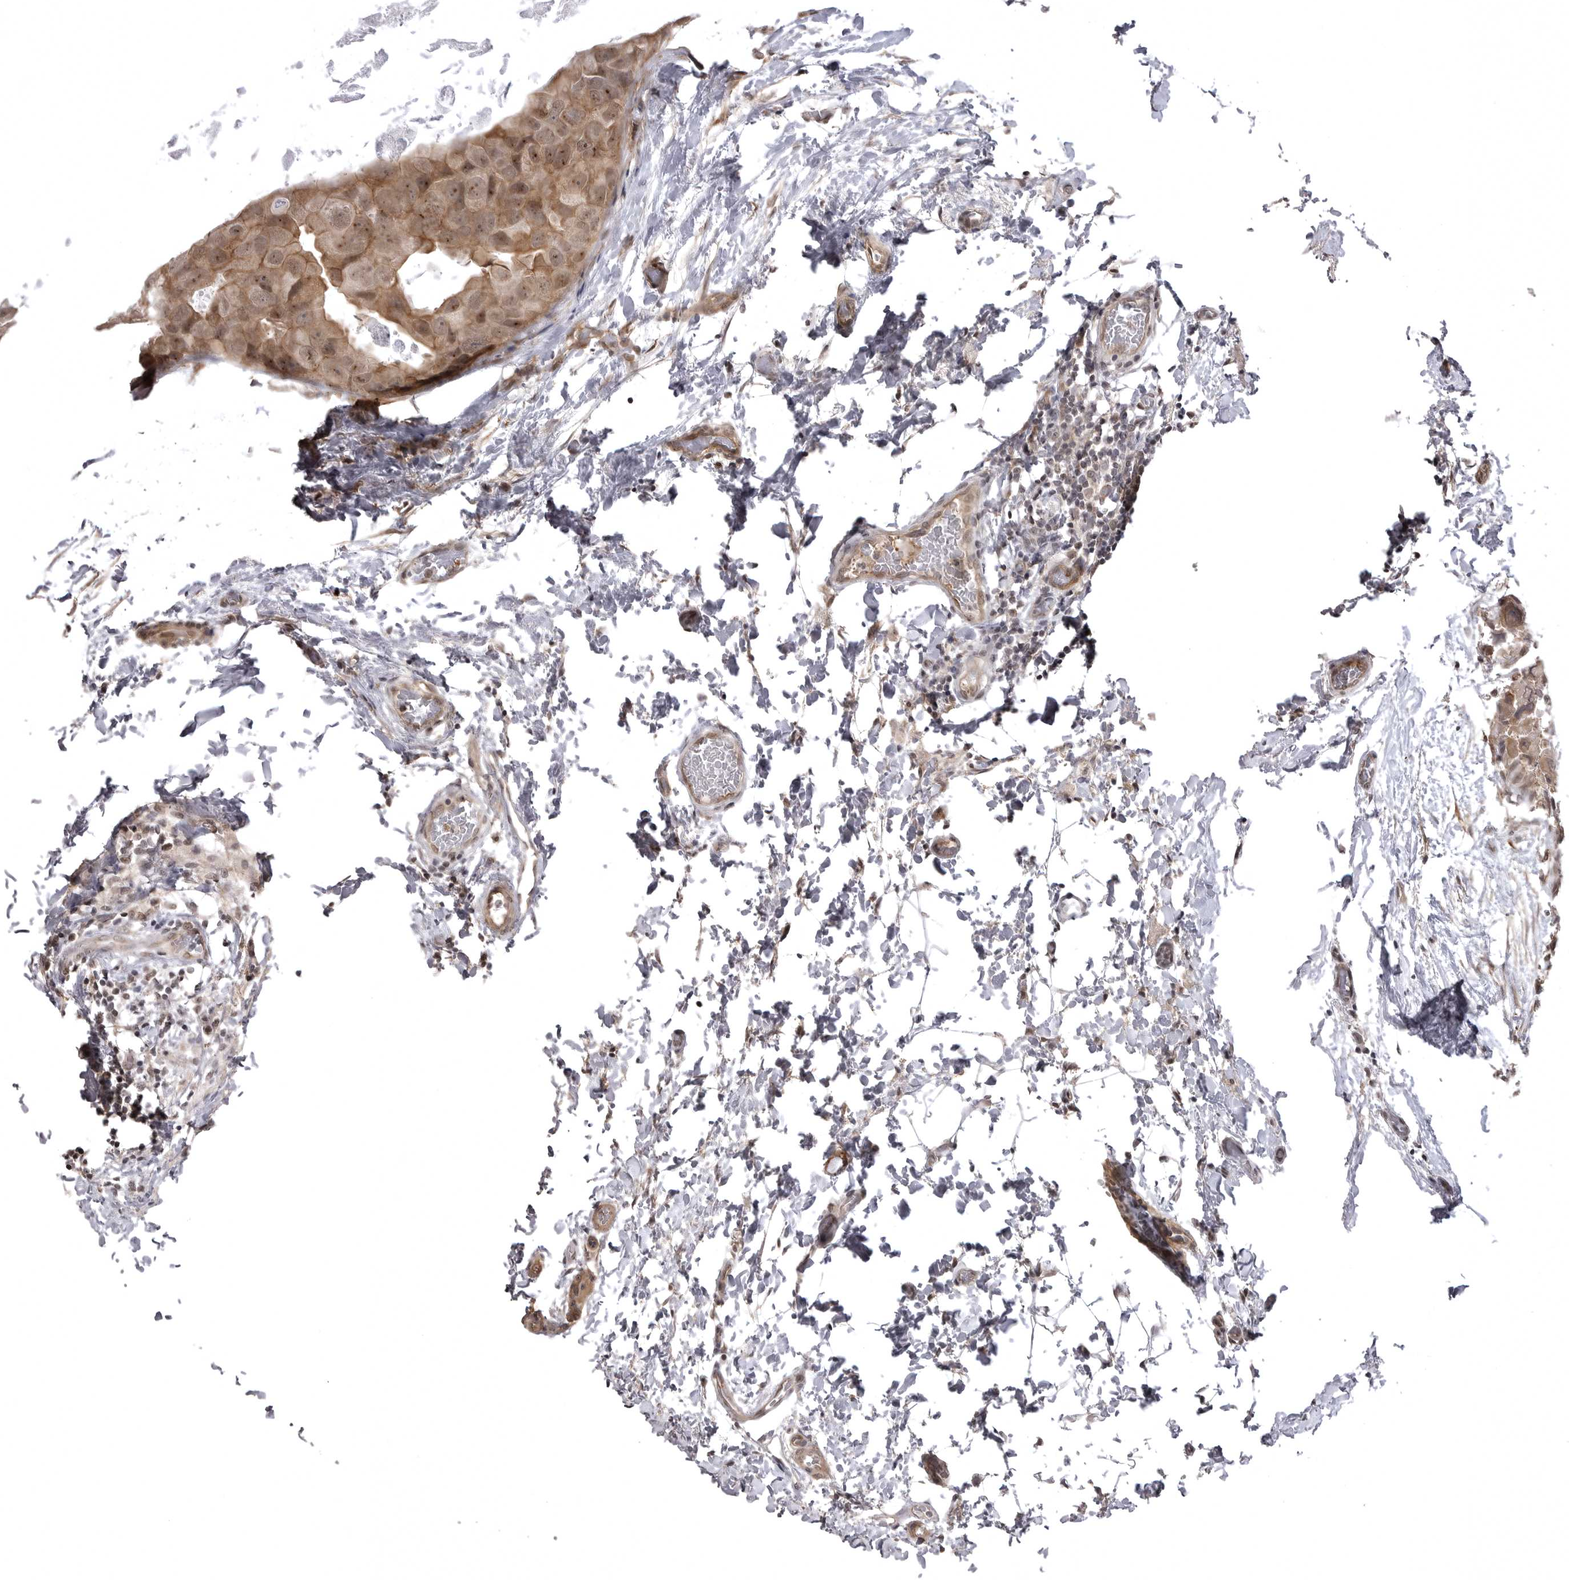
{"staining": {"intensity": "moderate", "quantity": ">75%", "location": "cytoplasmic/membranous,nuclear"}, "tissue": "breast cancer", "cell_type": "Tumor cells", "image_type": "cancer", "snomed": [{"axis": "morphology", "description": "Duct carcinoma"}, {"axis": "topography", "description": "Breast"}], "caption": "Approximately >75% of tumor cells in human breast cancer show moderate cytoplasmic/membranous and nuclear protein expression as visualized by brown immunohistochemical staining.", "gene": "SORBS1", "patient": {"sex": "female", "age": 62}}